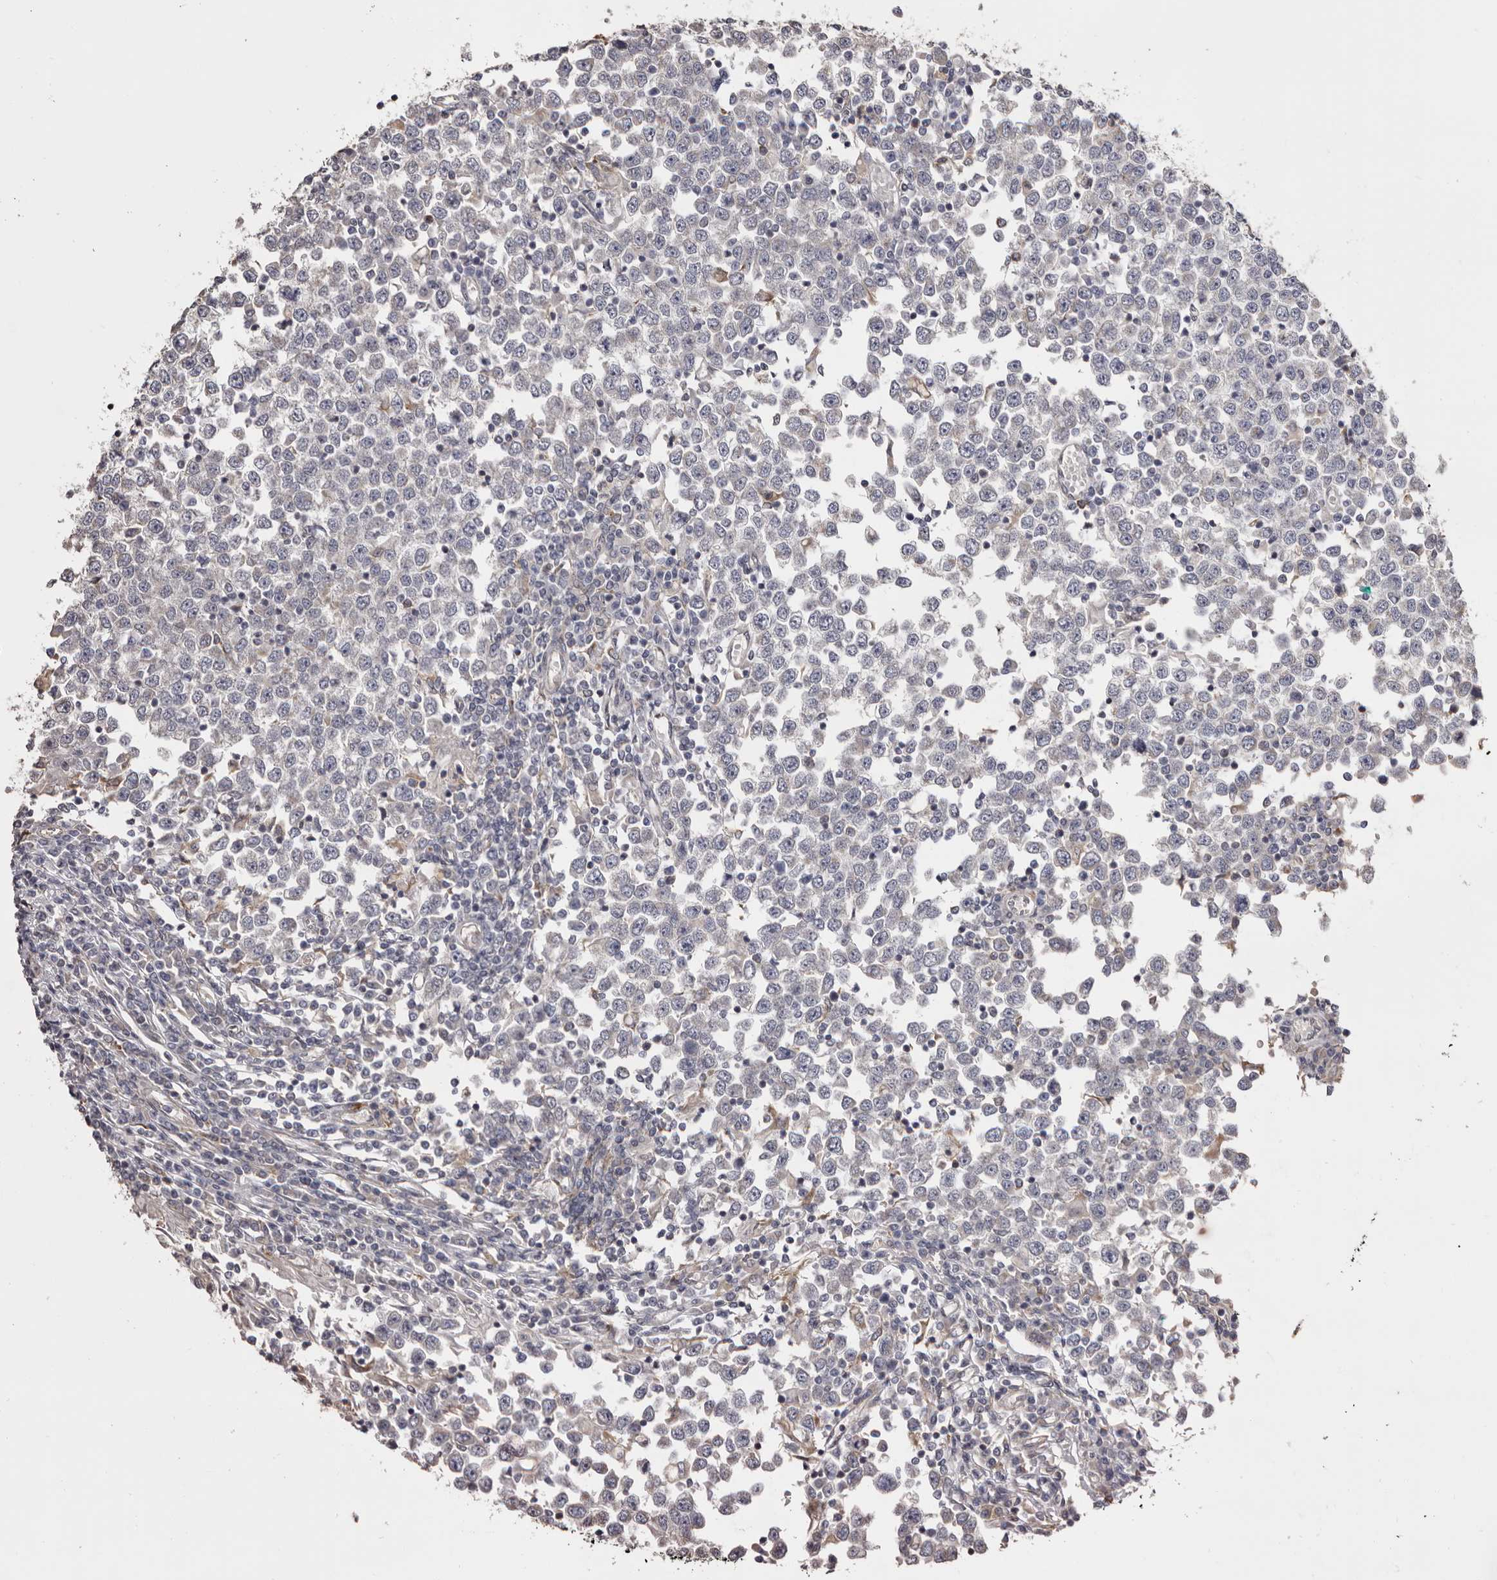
{"staining": {"intensity": "negative", "quantity": "none", "location": "none"}, "tissue": "testis cancer", "cell_type": "Tumor cells", "image_type": "cancer", "snomed": [{"axis": "morphology", "description": "Seminoma, NOS"}, {"axis": "topography", "description": "Testis"}], "caption": "An image of testis seminoma stained for a protein reveals no brown staining in tumor cells.", "gene": "PIGX", "patient": {"sex": "male", "age": 65}}